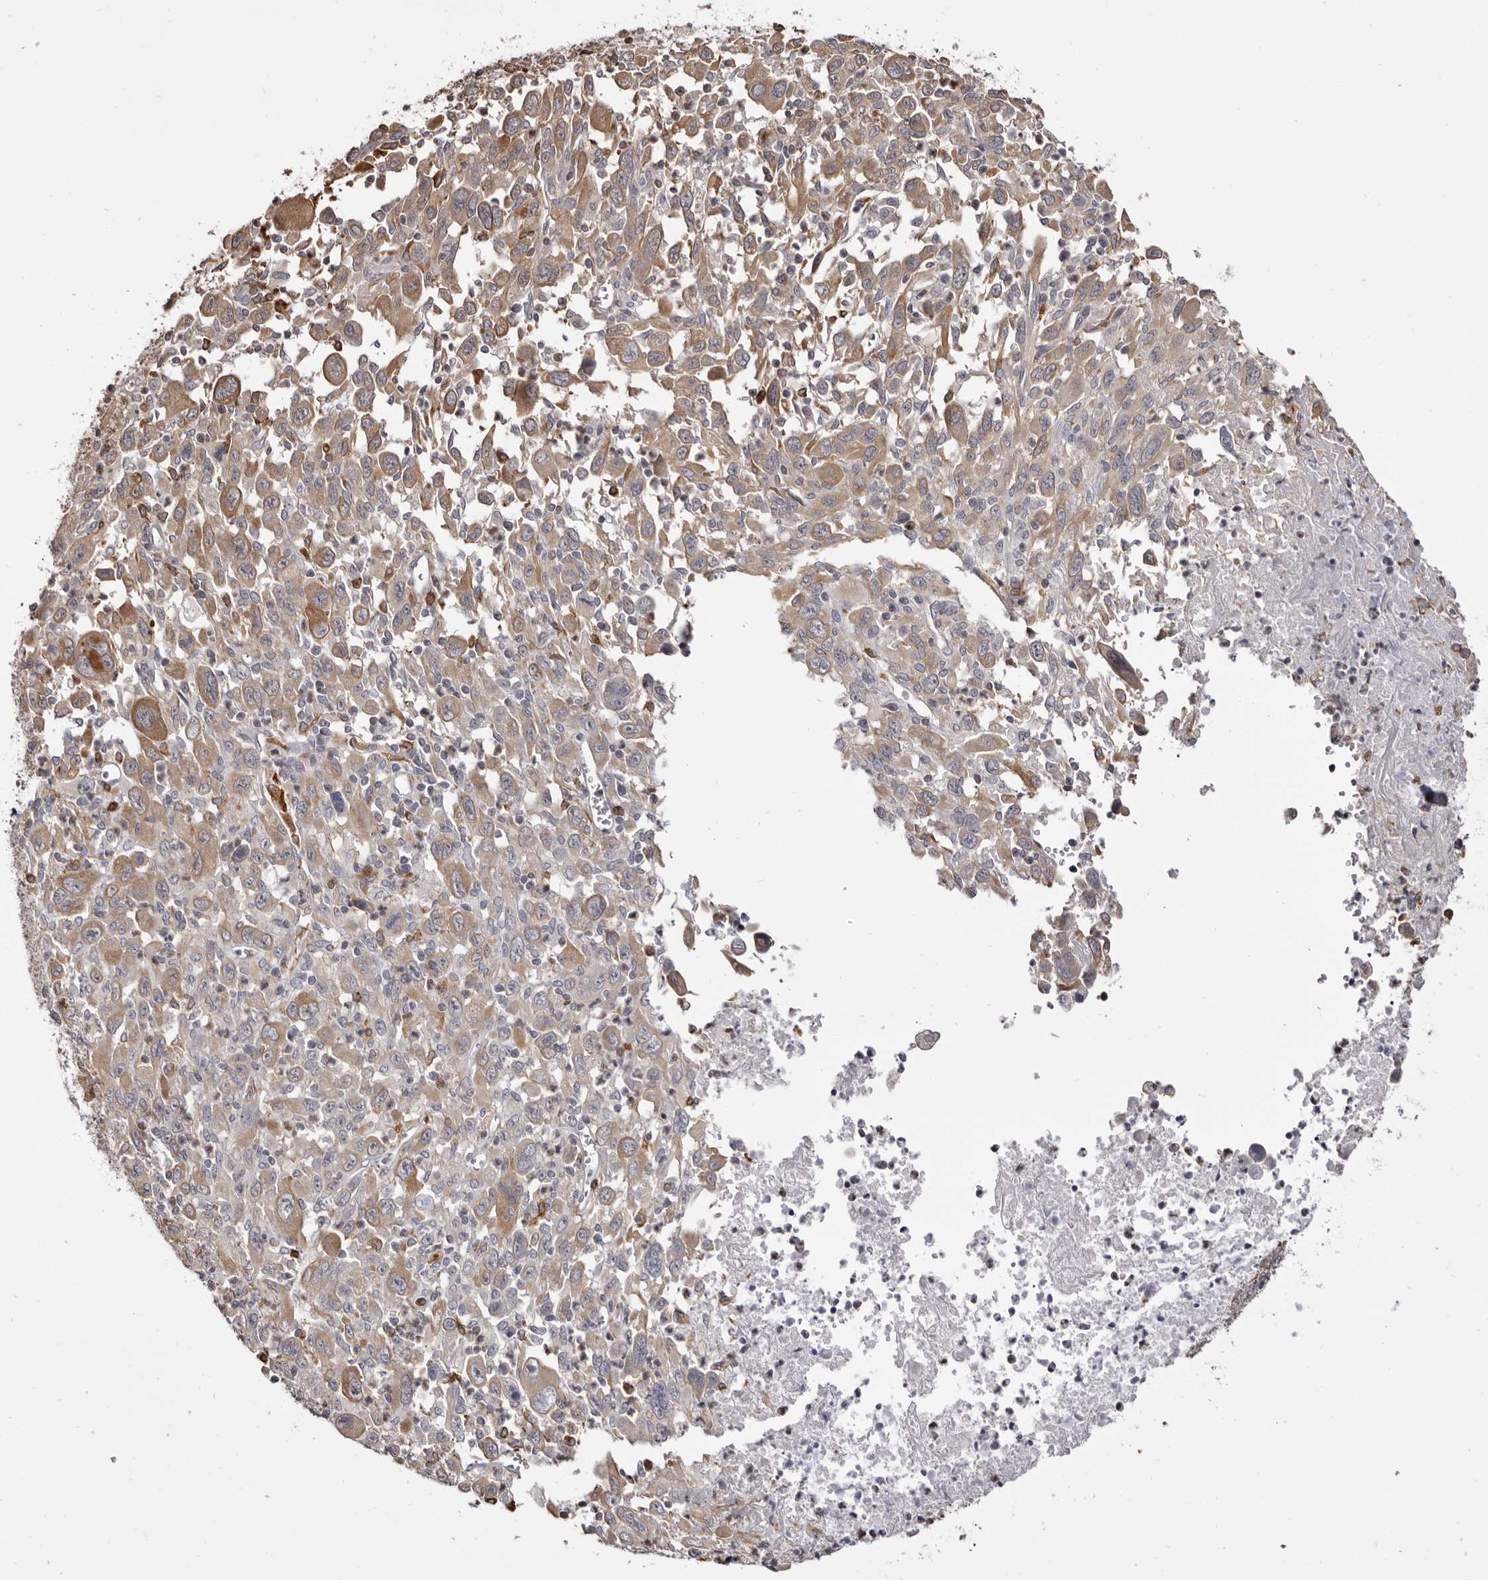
{"staining": {"intensity": "moderate", "quantity": "<25%", "location": "cytoplasmic/membranous"}, "tissue": "melanoma", "cell_type": "Tumor cells", "image_type": "cancer", "snomed": [{"axis": "morphology", "description": "Malignant melanoma, Metastatic site"}, {"axis": "topography", "description": "Skin"}], "caption": "Immunohistochemistry micrograph of neoplastic tissue: human melanoma stained using IHC exhibits low levels of moderate protein expression localized specifically in the cytoplasmic/membranous of tumor cells, appearing as a cytoplasmic/membranous brown color.", "gene": "TNNI1", "patient": {"sex": "female", "age": 56}}